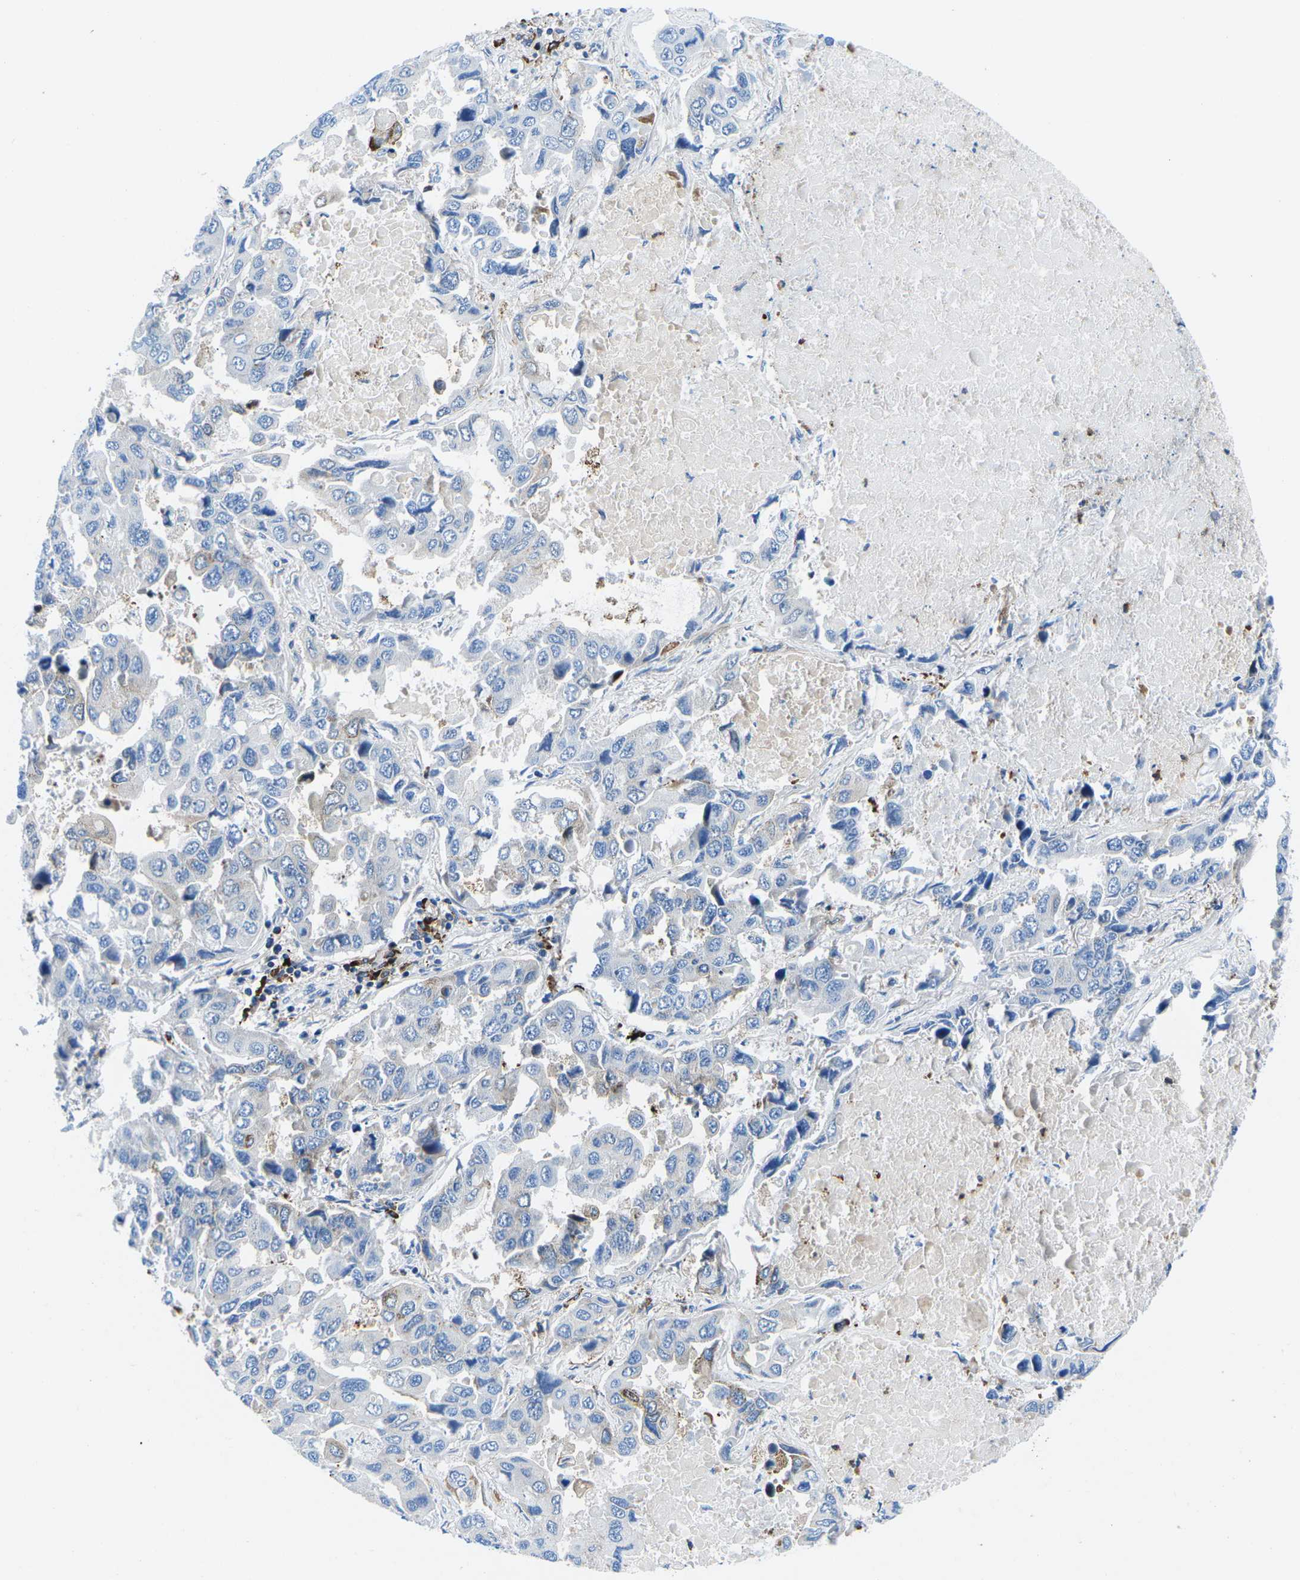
{"staining": {"intensity": "negative", "quantity": "none", "location": "none"}, "tissue": "lung cancer", "cell_type": "Tumor cells", "image_type": "cancer", "snomed": [{"axis": "morphology", "description": "Adenocarcinoma, NOS"}, {"axis": "topography", "description": "Lung"}], "caption": "Immunohistochemistry (IHC) of human lung cancer shows no expression in tumor cells.", "gene": "MC4R", "patient": {"sex": "male", "age": 64}}